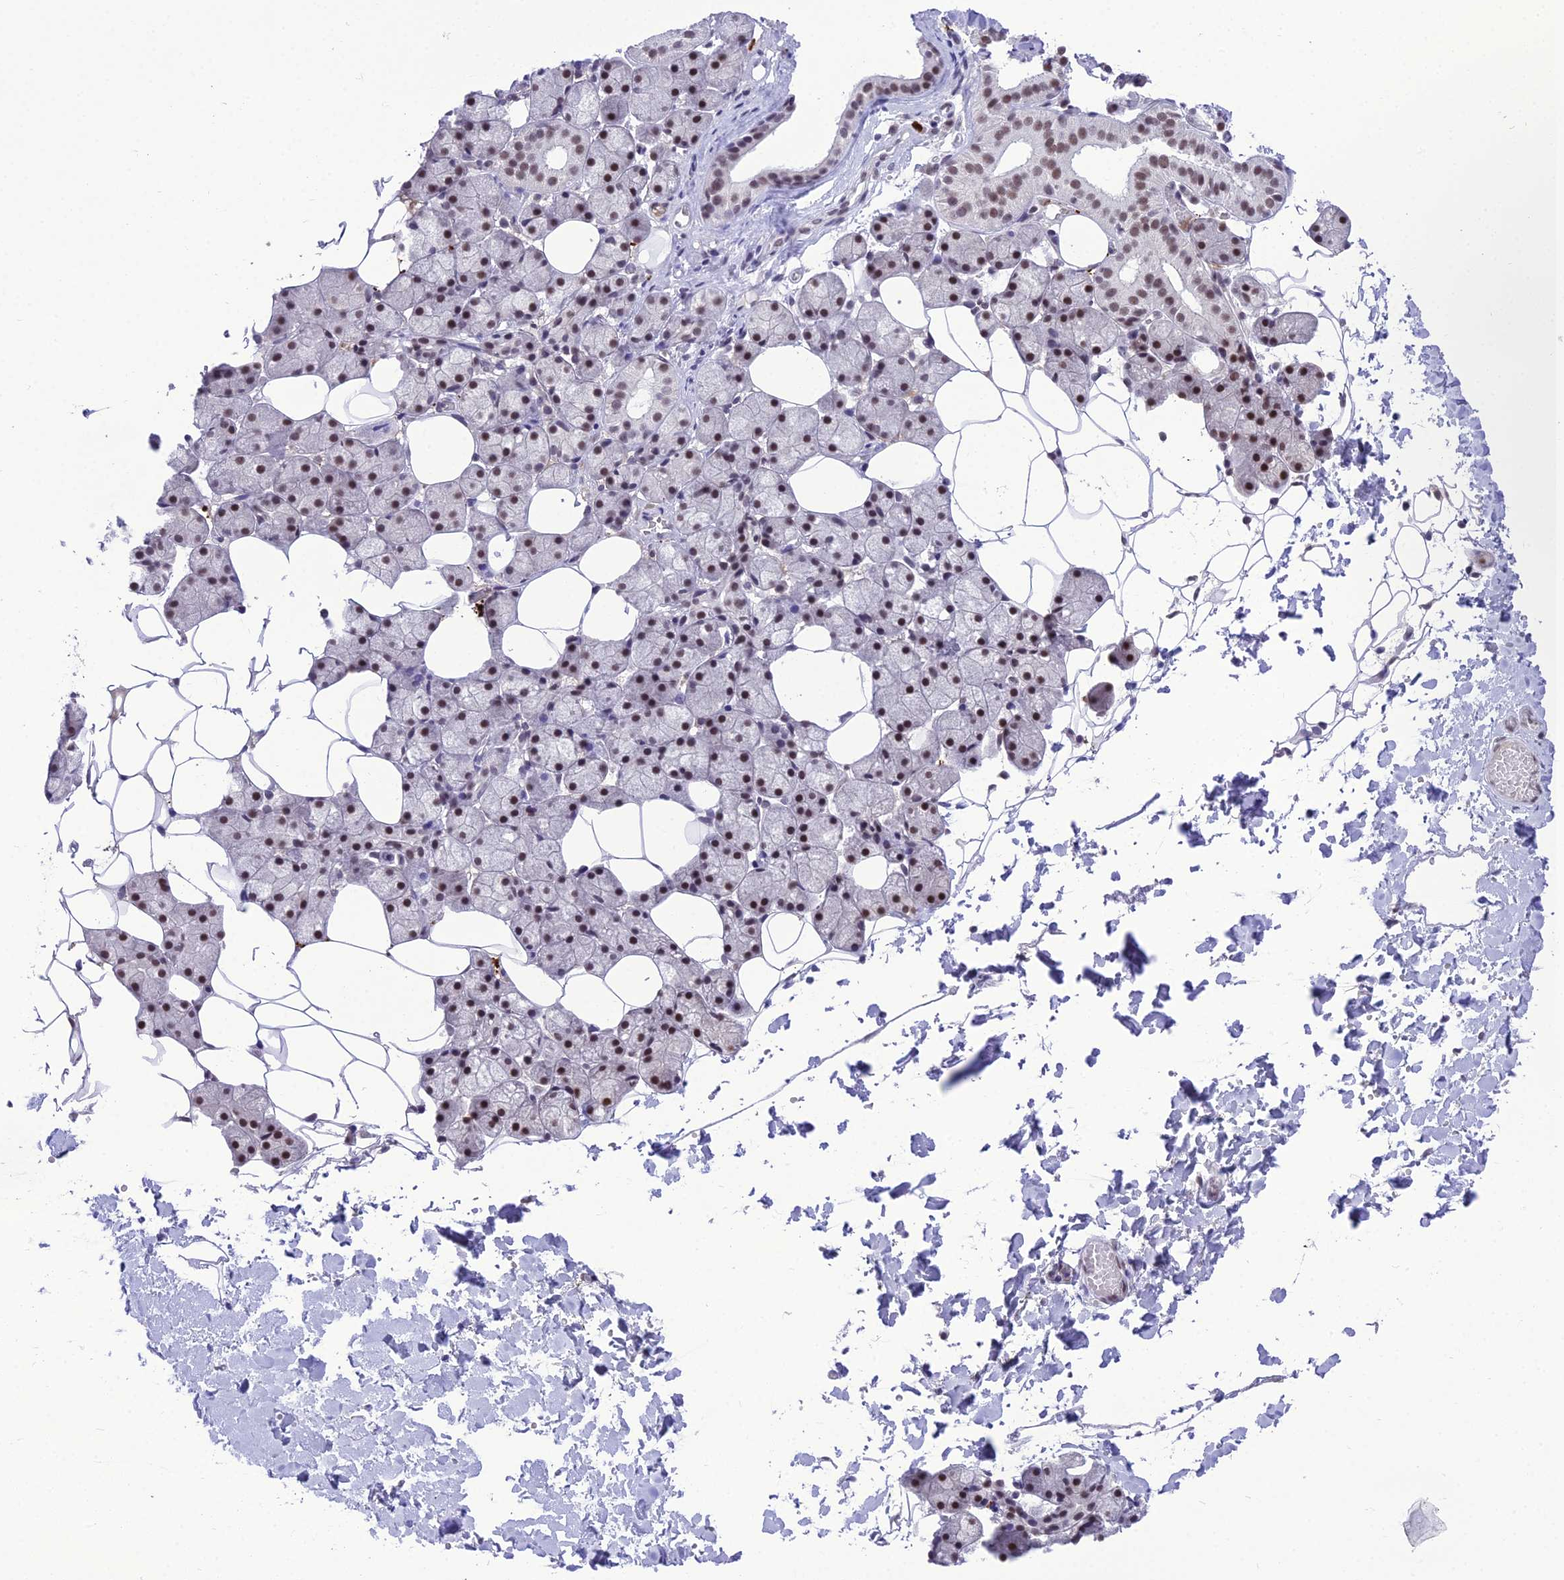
{"staining": {"intensity": "moderate", "quantity": "25%-75%", "location": "nuclear"}, "tissue": "salivary gland", "cell_type": "Glandular cells", "image_type": "normal", "snomed": [{"axis": "morphology", "description": "Normal tissue, NOS"}, {"axis": "topography", "description": "Salivary gland"}], "caption": "High-power microscopy captured an immunohistochemistry (IHC) image of unremarkable salivary gland, revealing moderate nuclear staining in about 25%-75% of glandular cells. (DAB (3,3'-diaminobenzidine) IHC, brown staining for protein, blue staining for nuclei).", "gene": "SH3RF3", "patient": {"sex": "female", "age": 33}}